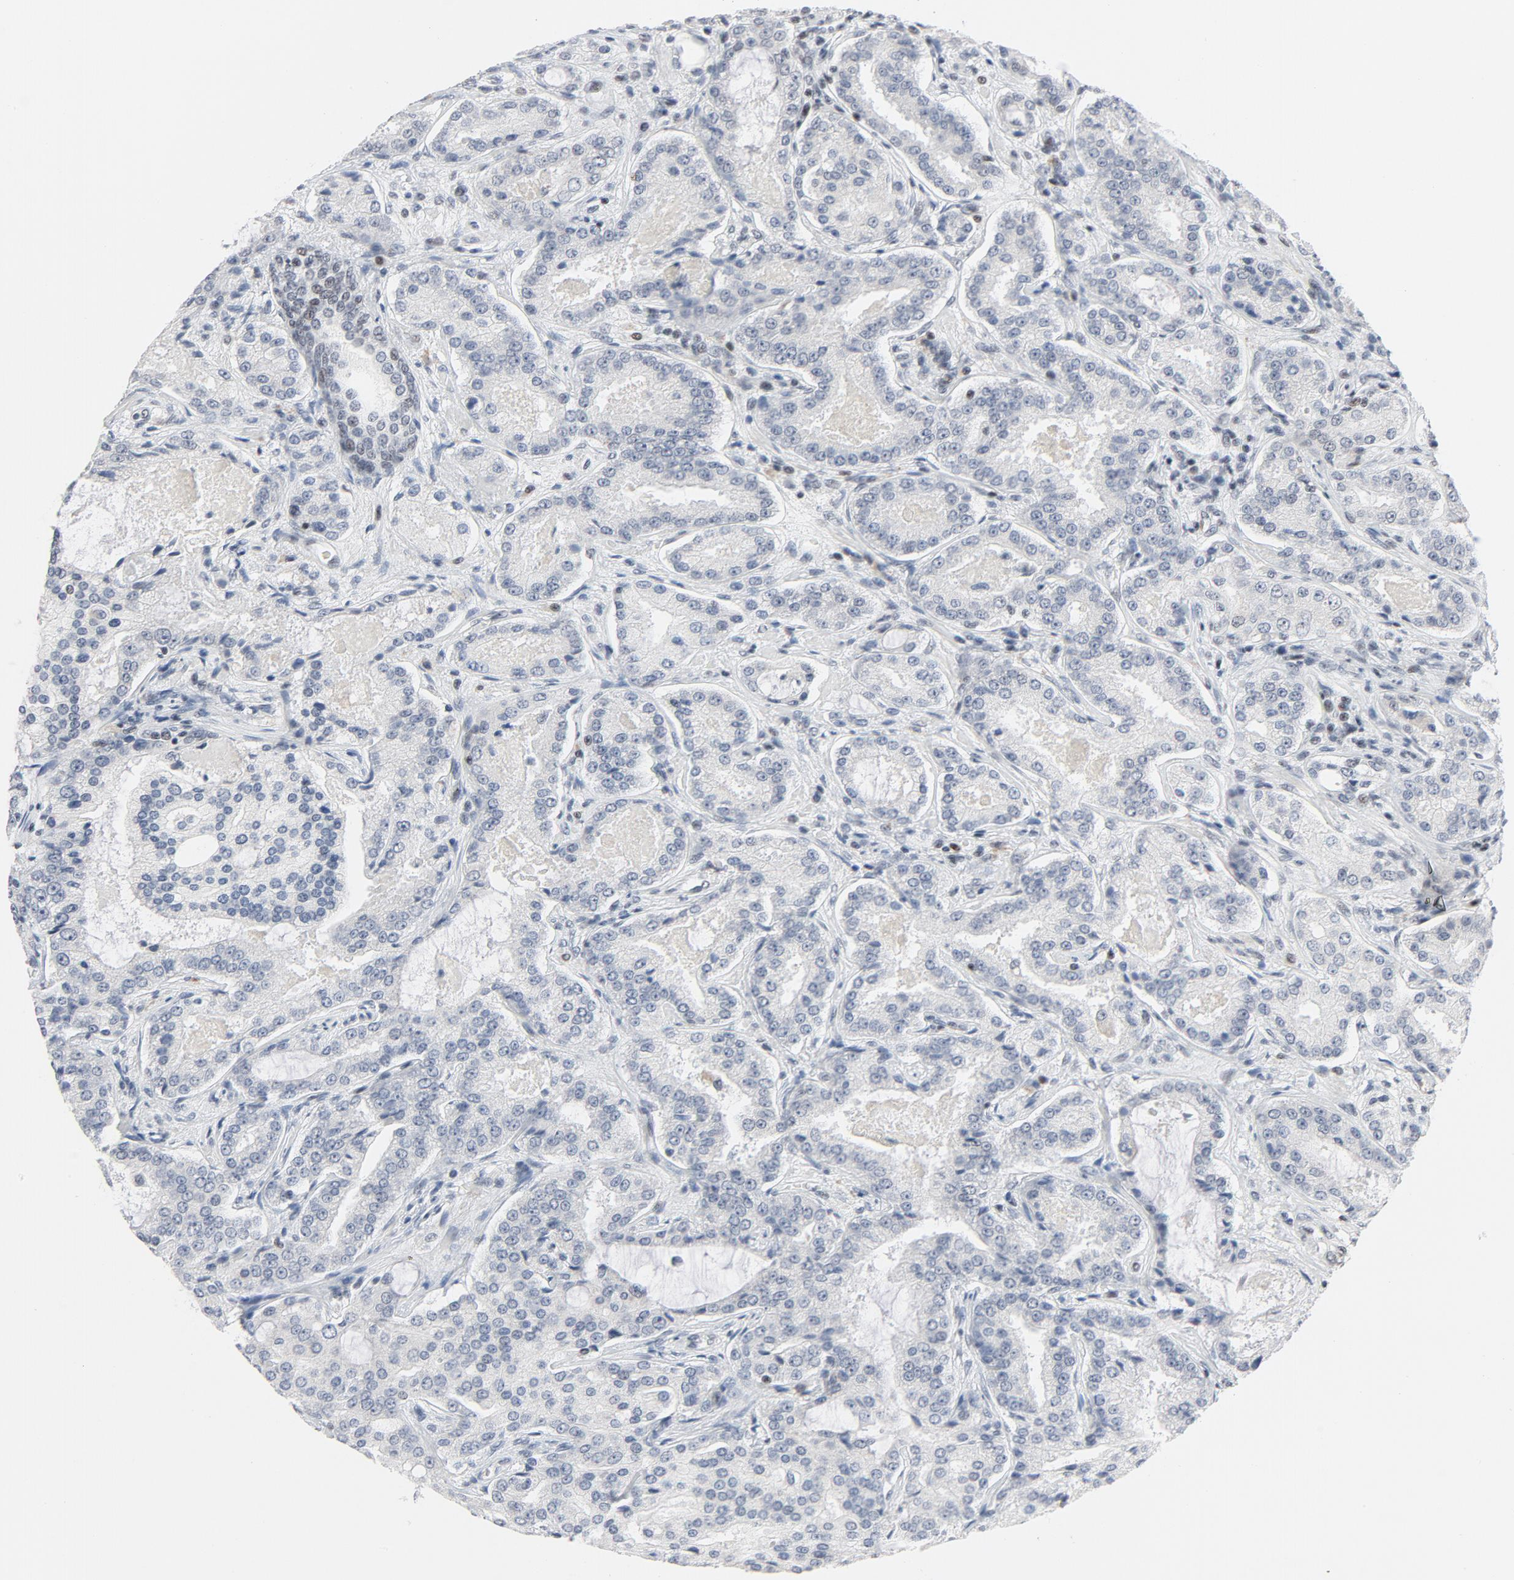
{"staining": {"intensity": "negative", "quantity": "none", "location": "none"}, "tissue": "prostate cancer", "cell_type": "Tumor cells", "image_type": "cancer", "snomed": [{"axis": "morphology", "description": "Adenocarcinoma, High grade"}, {"axis": "topography", "description": "Prostate"}], "caption": "Protein analysis of high-grade adenocarcinoma (prostate) demonstrates no significant positivity in tumor cells. (DAB immunohistochemistry visualized using brightfield microscopy, high magnification).", "gene": "GABPA", "patient": {"sex": "male", "age": 72}}